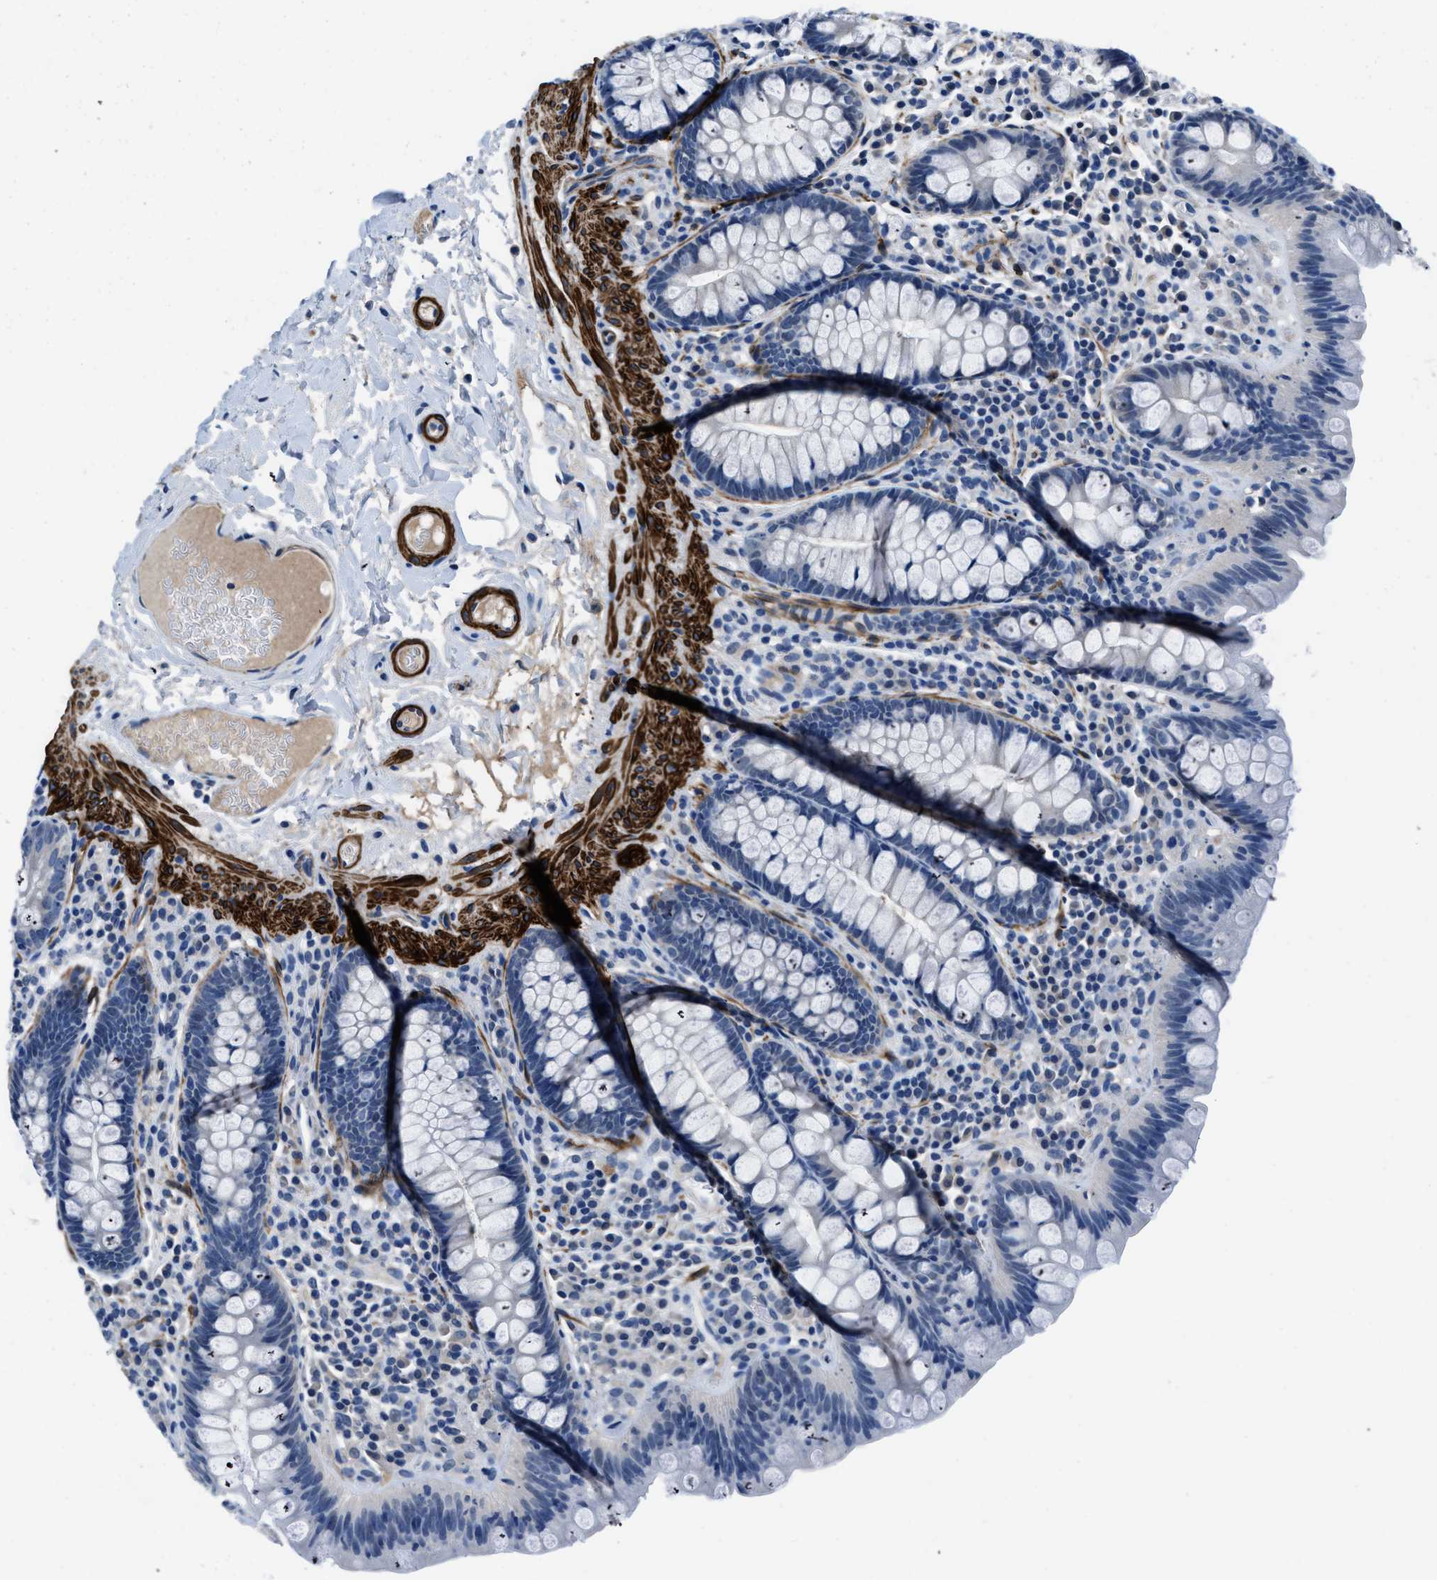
{"staining": {"intensity": "negative", "quantity": "none", "location": "none"}, "tissue": "colon", "cell_type": "Endothelial cells", "image_type": "normal", "snomed": [{"axis": "morphology", "description": "Normal tissue, NOS"}, {"axis": "topography", "description": "Colon"}], "caption": "There is no significant staining in endothelial cells of colon.", "gene": "LANCL2", "patient": {"sex": "female", "age": 80}}